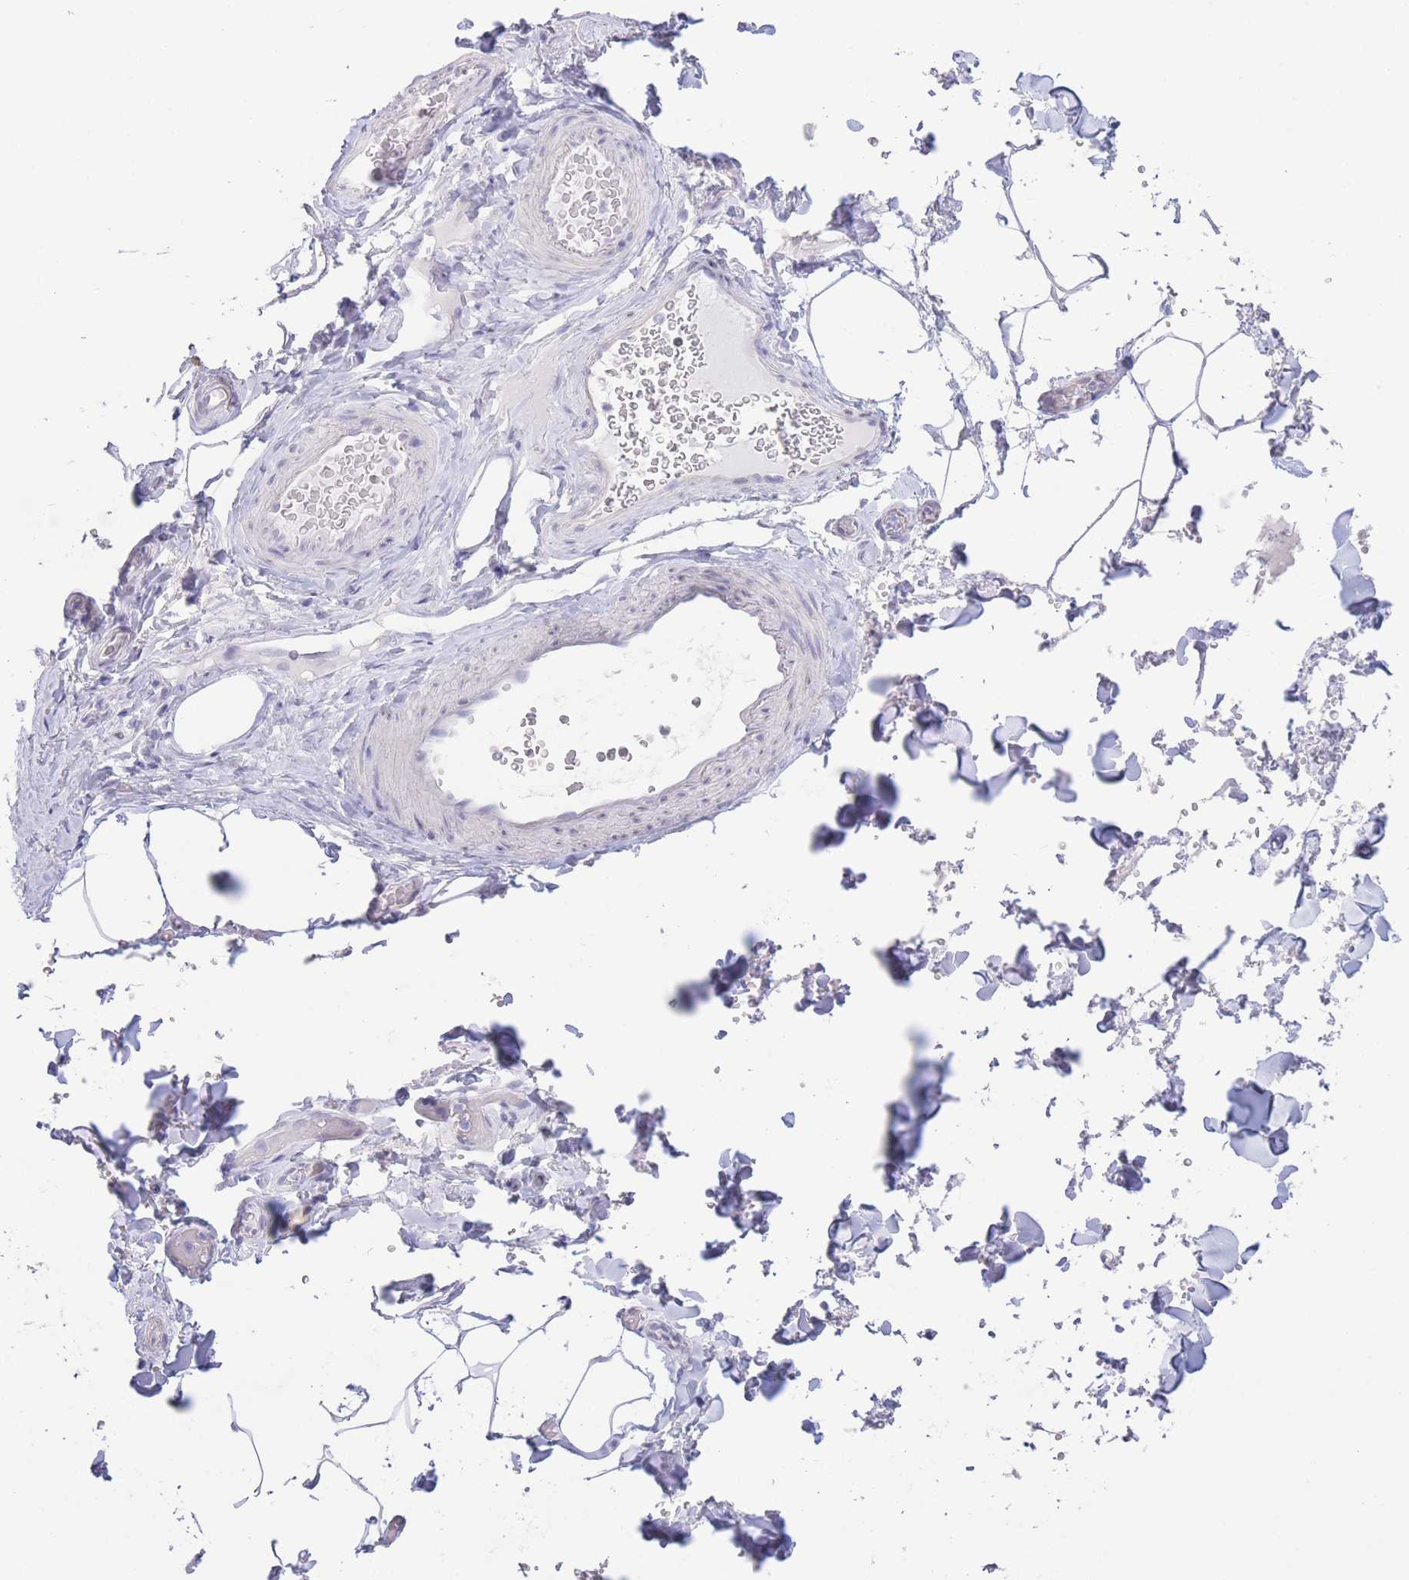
{"staining": {"intensity": "negative", "quantity": "none", "location": "none"}, "tissue": "adipose tissue", "cell_type": "Adipocytes", "image_type": "normal", "snomed": [{"axis": "morphology", "description": "Normal tissue, NOS"}, {"axis": "topography", "description": "Rectum"}, {"axis": "topography", "description": "Peripheral nerve tissue"}], "caption": "DAB immunohistochemical staining of normal adipose tissue displays no significant staining in adipocytes.", "gene": "PKLR", "patient": {"sex": "female", "age": 69}}